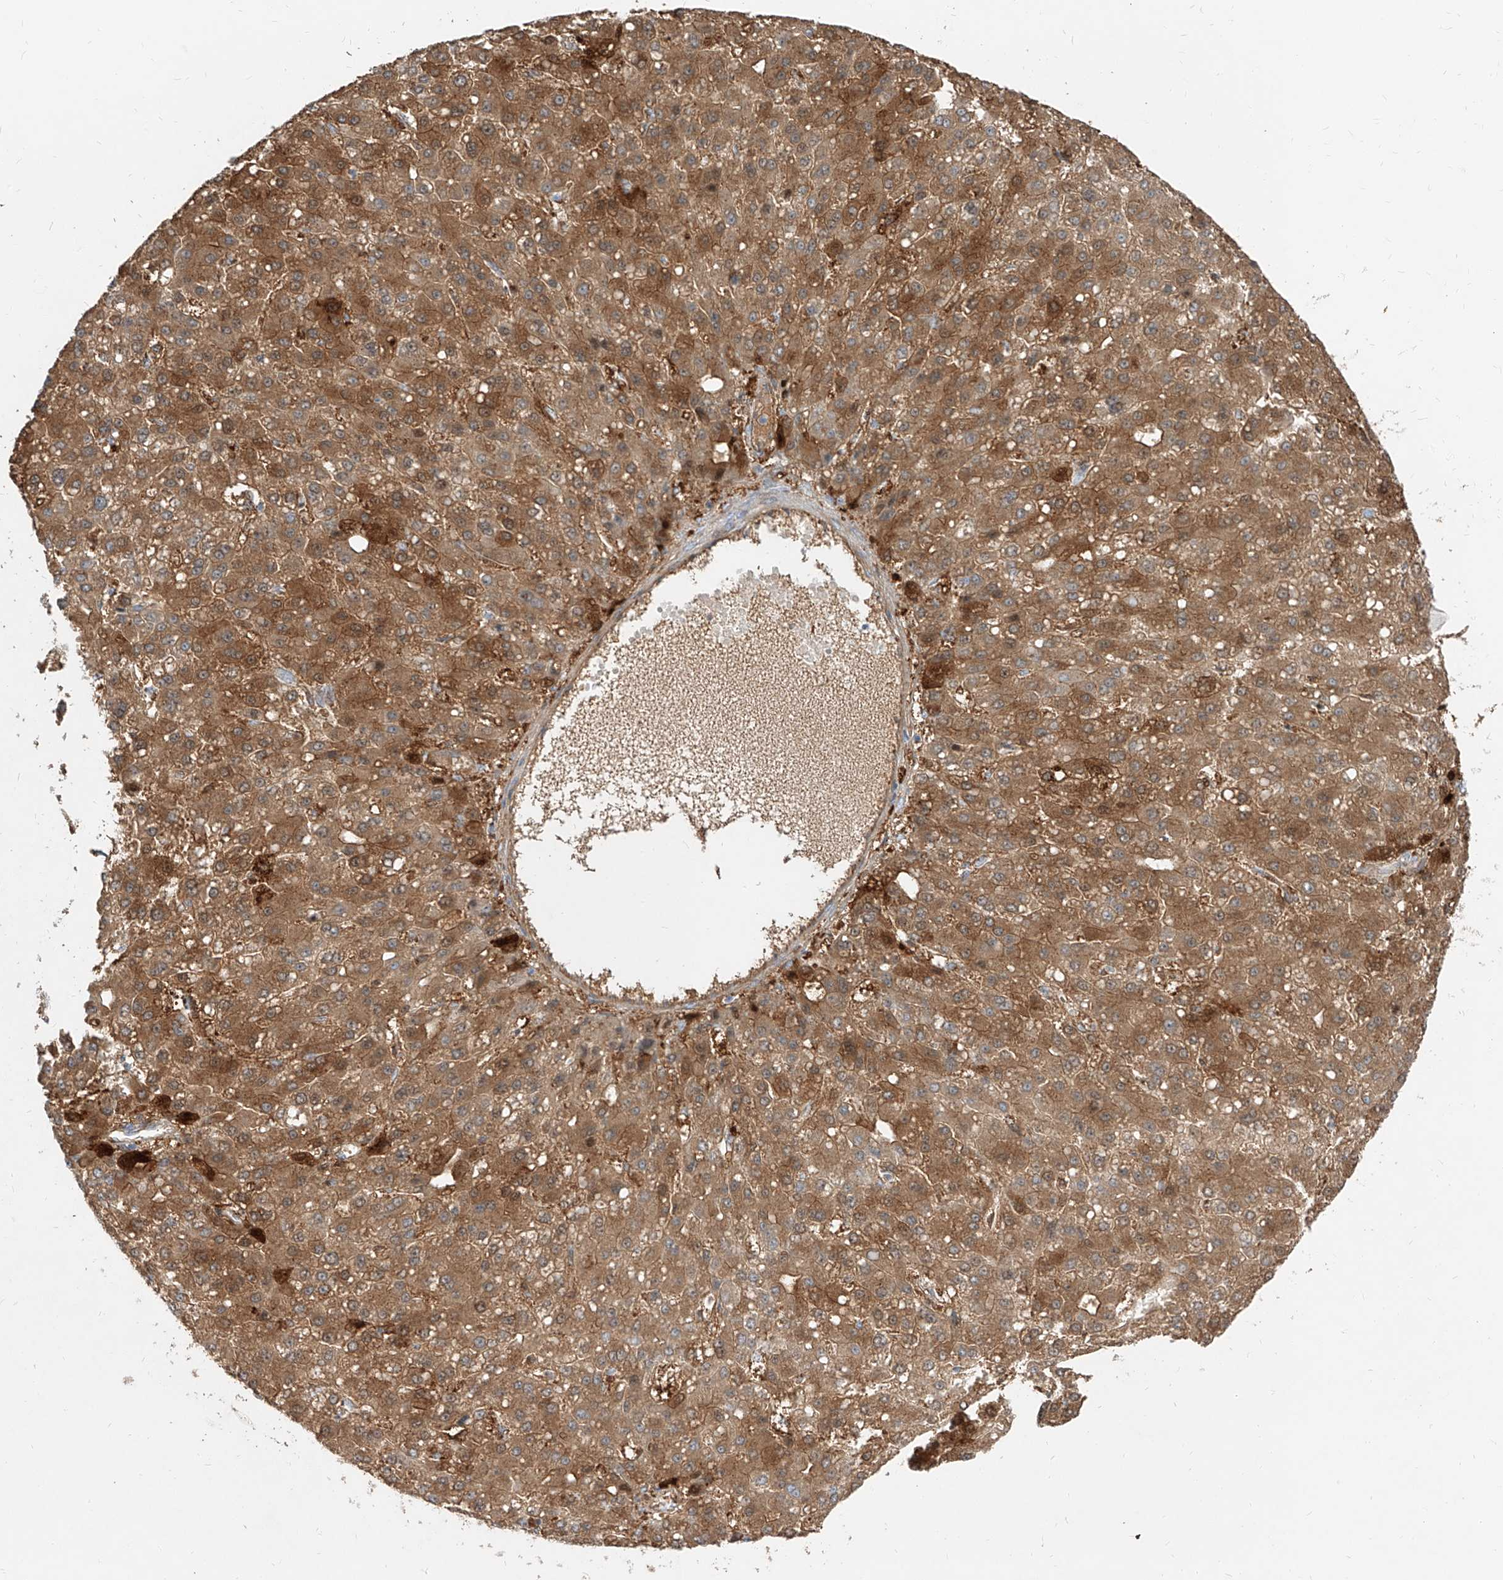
{"staining": {"intensity": "moderate", "quantity": ">75%", "location": "cytoplasmic/membranous"}, "tissue": "liver cancer", "cell_type": "Tumor cells", "image_type": "cancer", "snomed": [{"axis": "morphology", "description": "Carcinoma, Hepatocellular, NOS"}, {"axis": "topography", "description": "Liver"}], "caption": "Immunohistochemistry (IHC) micrograph of neoplastic tissue: human hepatocellular carcinoma (liver) stained using immunohistochemistry demonstrates medium levels of moderate protein expression localized specifically in the cytoplasmic/membranous of tumor cells, appearing as a cytoplasmic/membranous brown color.", "gene": "KYNU", "patient": {"sex": "male", "age": 67}}